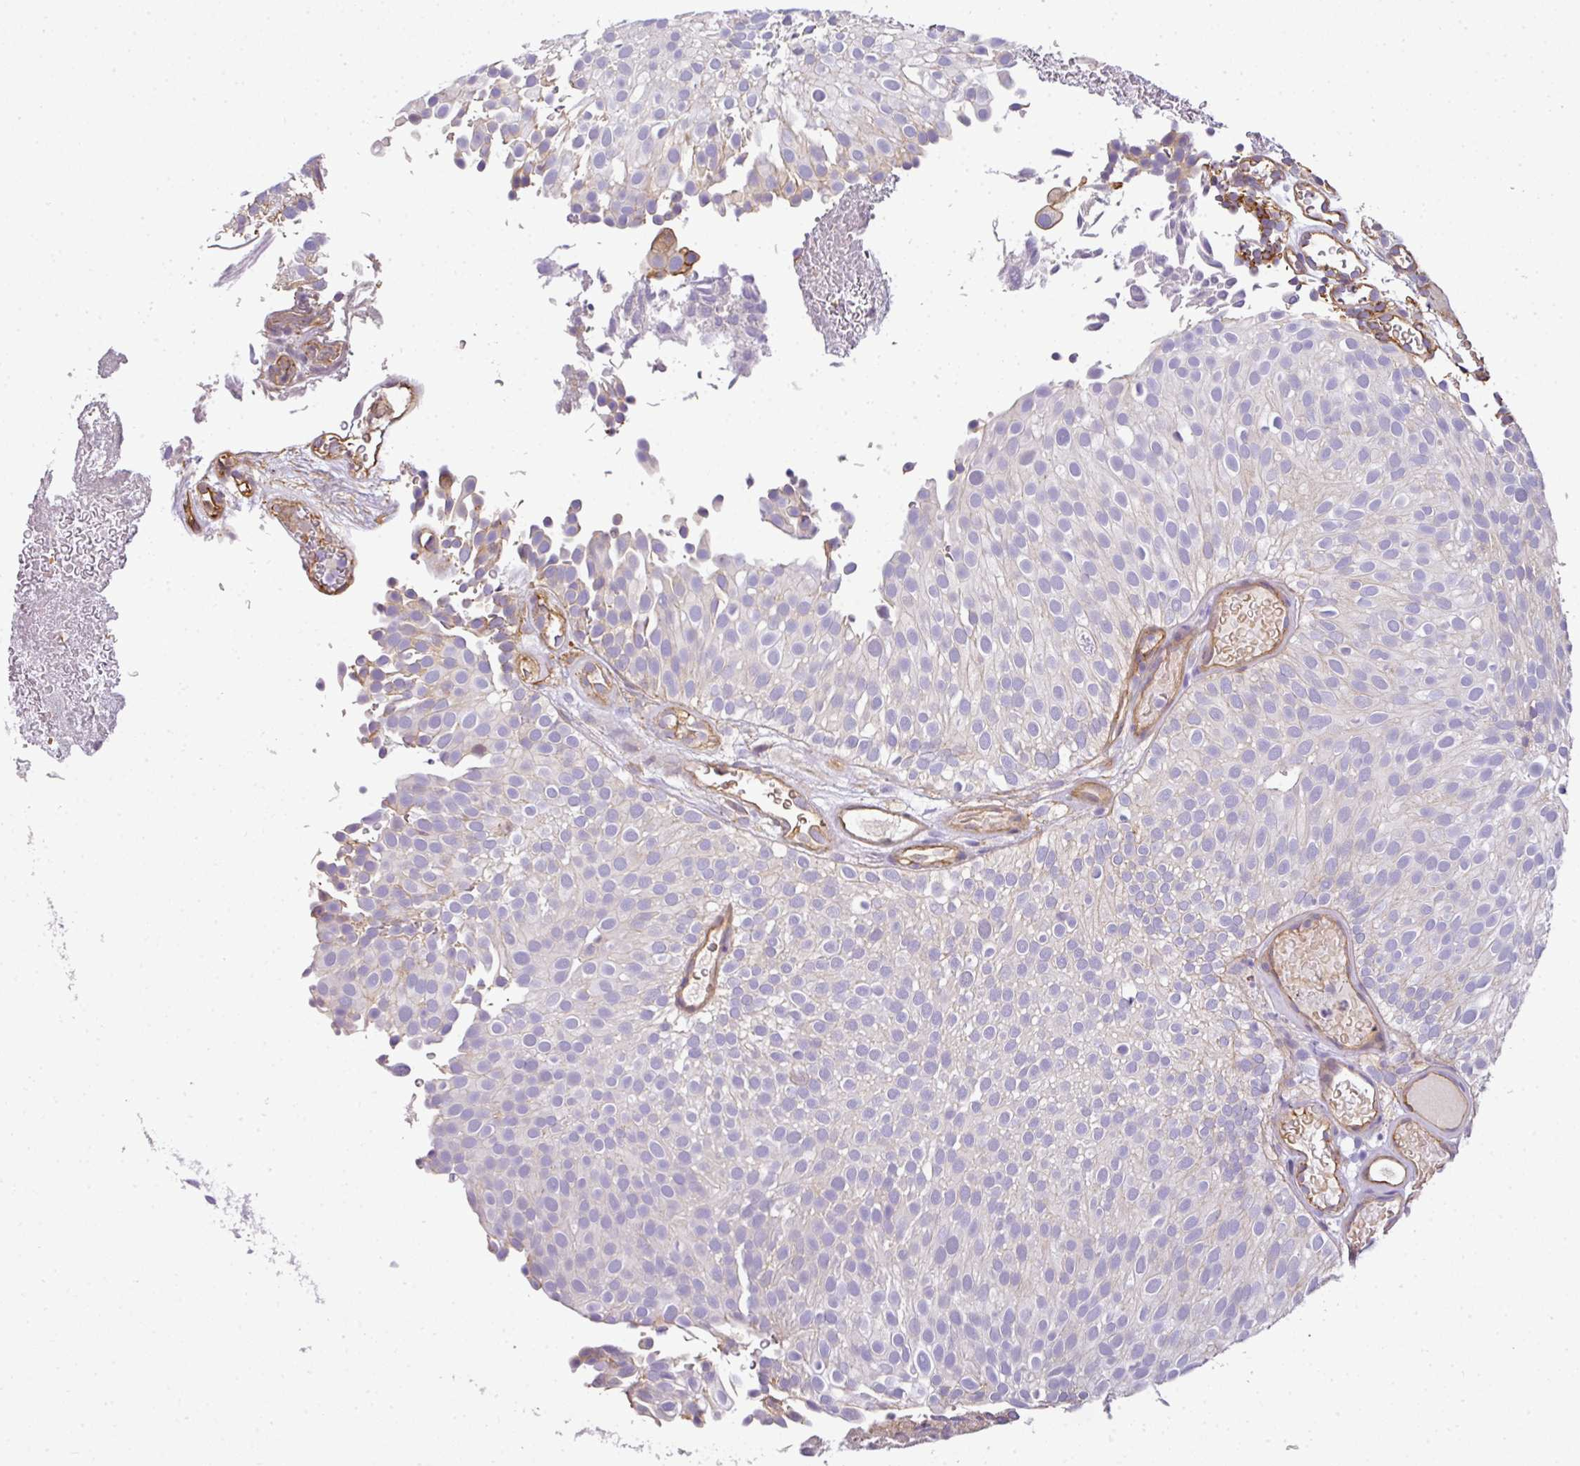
{"staining": {"intensity": "moderate", "quantity": "<25%", "location": "cytoplasmic/membranous"}, "tissue": "urothelial cancer", "cell_type": "Tumor cells", "image_type": "cancer", "snomed": [{"axis": "morphology", "description": "Urothelial carcinoma, Low grade"}, {"axis": "topography", "description": "Urinary bladder"}], "caption": "Urothelial cancer stained for a protein shows moderate cytoplasmic/membranous positivity in tumor cells.", "gene": "OR11H4", "patient": {"sex": "male", "age": 78}}